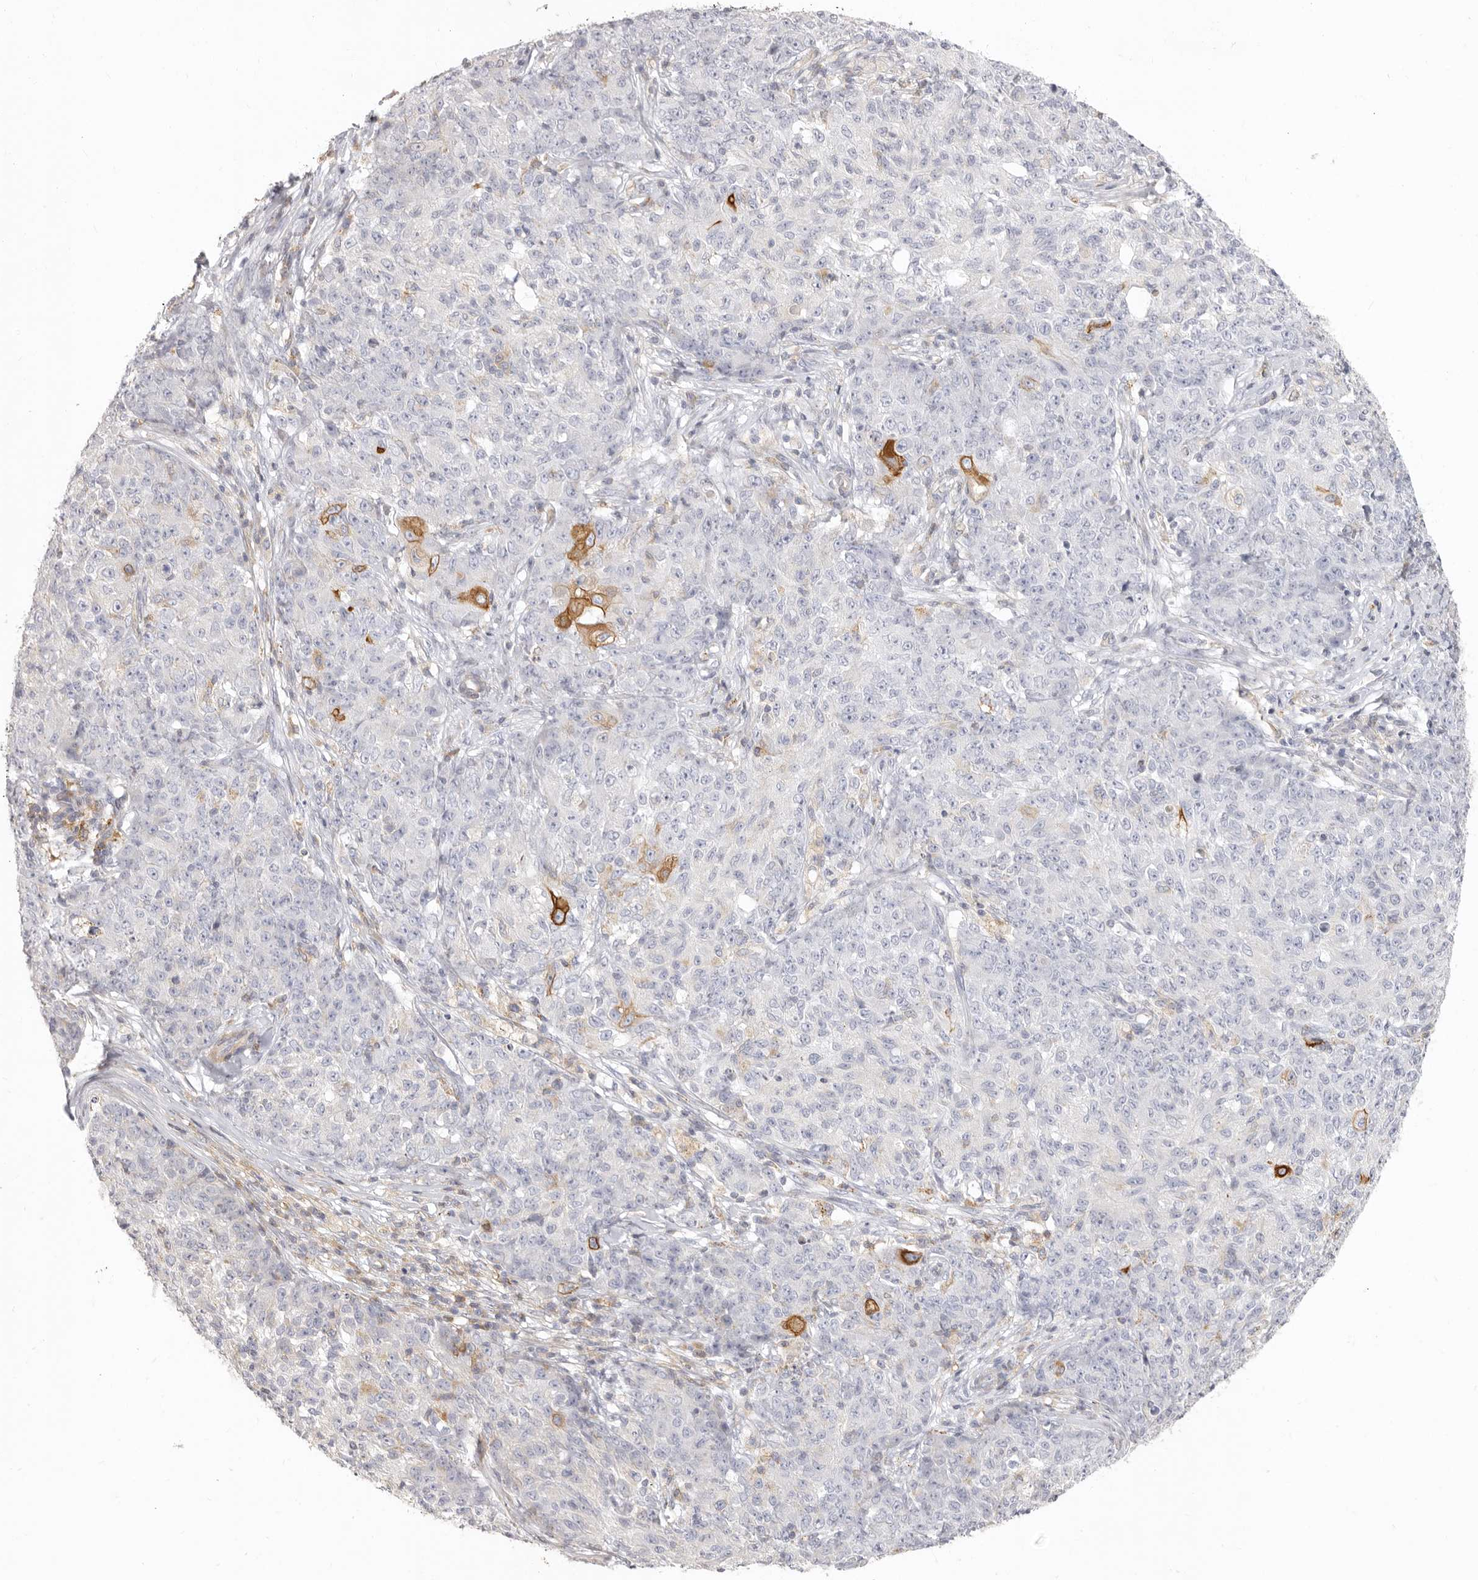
{"staining": {"intensity": "strong", "quantity": "<25%", "location": "cytoplasmic/membranous"}, "tissue": "ovarian cancer", "cell_type": "Tumor cells", "image_type": "cancer", "snomed": [{"axis": "morphology", "description": "Carcinoma, endometroid"}, {"axis": "topography", "description": "Ovary"}], "caption": "Immunohistochemical staining of ovarian cancer reveals medium levels of strong cytoplasmic/membranous protein staining in approximately <25% of tumor cells.", "gene": "NIBAN1", "patient": {"sex": "female", "age": 42}}